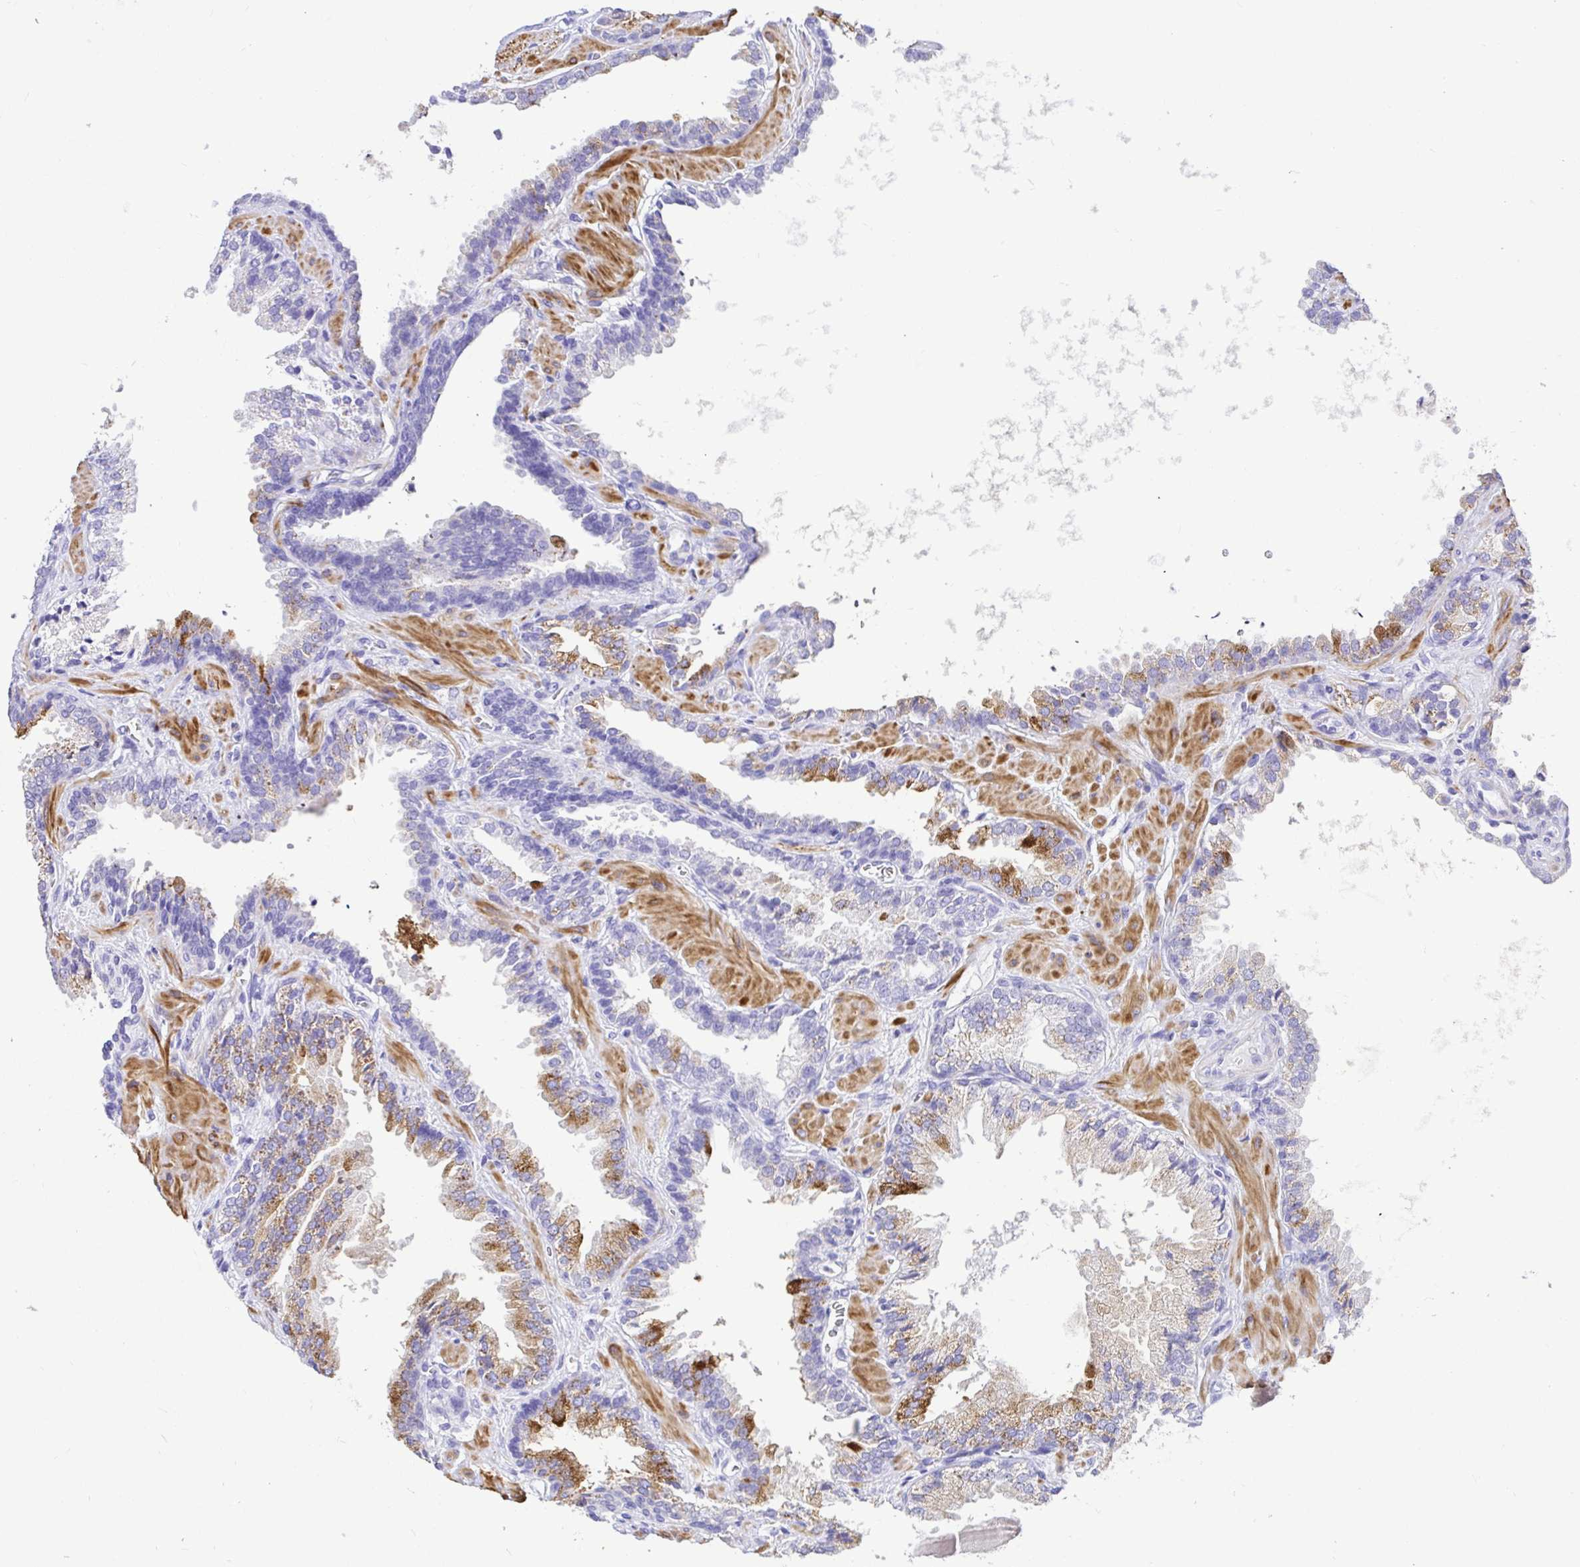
{"staining": {"intensity": "negative", "quantity": "none", "location": "none"}, "tissue": "prostate cancer", "cell_type": "Tumor cells", "image_type": "cancer", "snomed": [{"axis": "morphology", "description": "Adenocarcinoma, Low grade"}, {"axis": "topography", "description": "Prostate"}], "caption": "DAB (3,3'-diaminobenzidine) immunohistochemical staining of prostate adenocarcinoma (low-grade) reveals no significant expression in tumor cells.", "gene": "BACE2", "patient": {"sex": "male", "age": 67}}